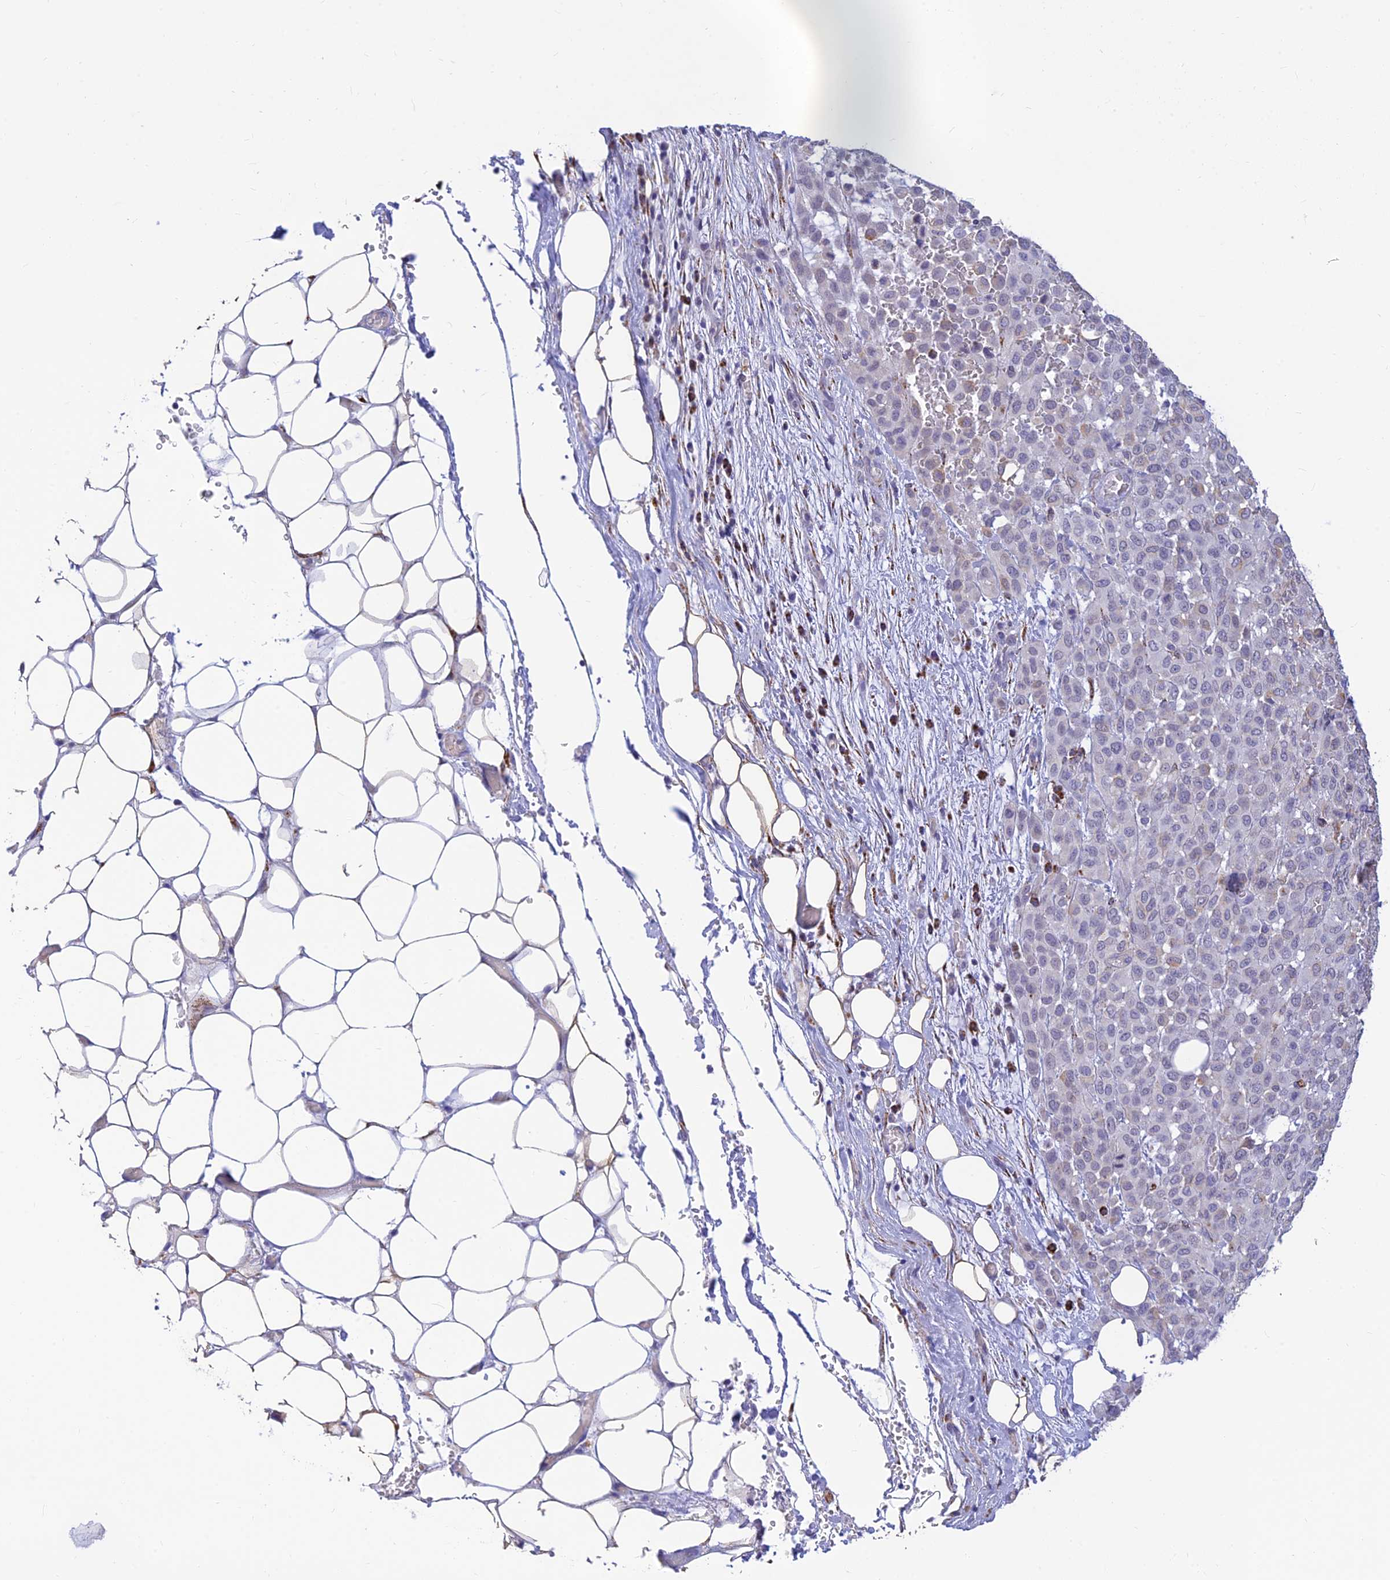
{"staining": {"intensity": "negative", "quantity": "none", "location": "none"}, "tissue": "melanoma", "cell_type": "Tumor cells", "image_type": "cancer", "snomed": [{"axis": "morphology", "description": "Malignant melanoma, Metastatic site"}, {"axis": "topography", "description": "Skin"}], "caption": "Immunohistochemistry (IHC) micrograph of malignant melanoma (metastatic site) stained for a protein (brown), which demonstrates no staining in tumor cells. (DAB (3,3'-diaminobenzidine) immunohistochemistry (IHC) with hematoxylin counter stain).", "gene": "ALDH1L2", "patient": {"sex": "female", "age": 81}}